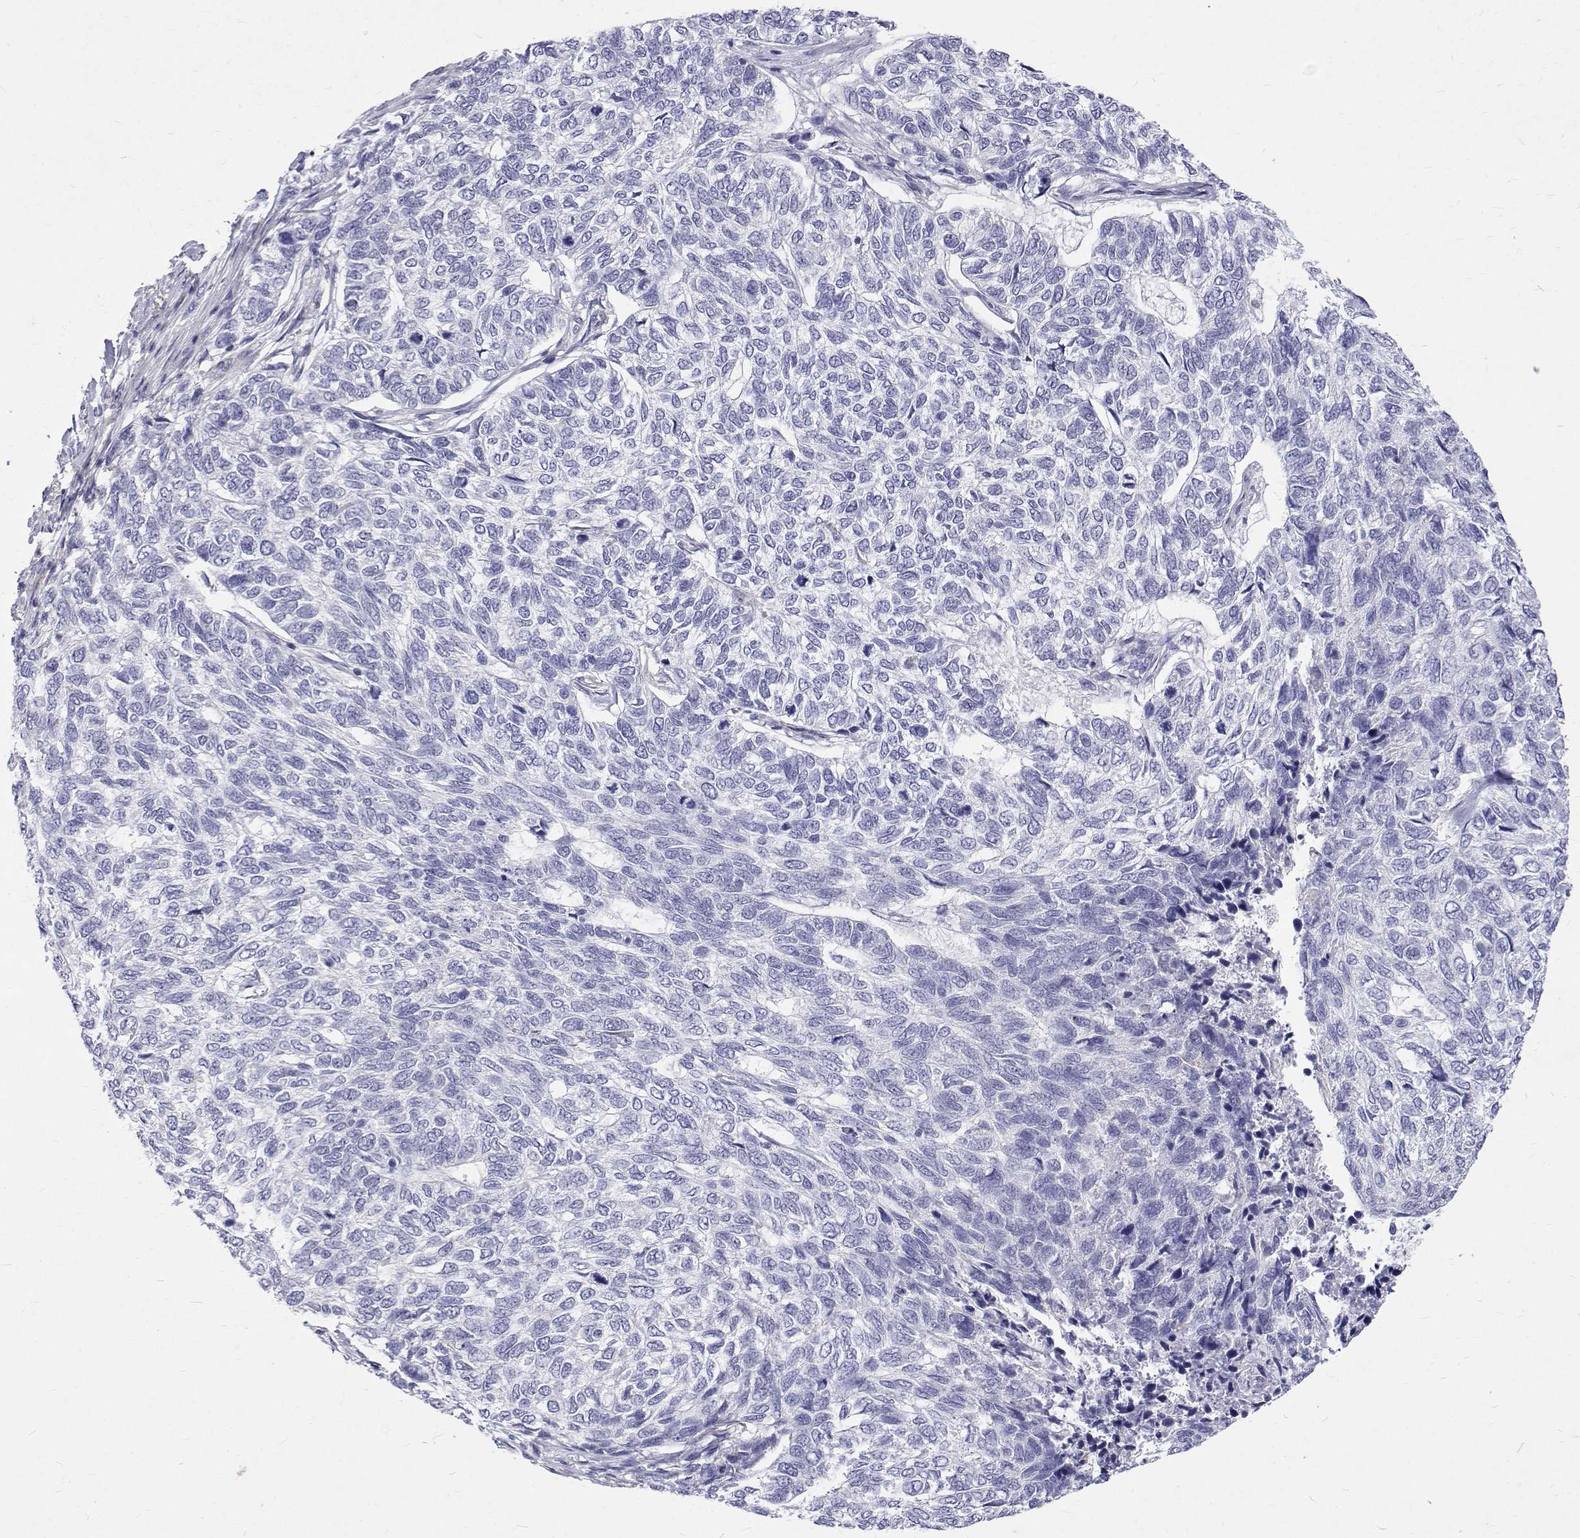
{"staining": {"intensity": "negative", "quantity": "none", "location": "none"}, "tissue": "skin cancer", "cell_type": "Tumor cells", "image_type": "cancer", "snomed": [{"axis": "morphology", "description": "Basal cell carcinoma"}, {"axis": "topography", "description": "Skin"}], "caption": "DAB (3,3'-diaminobenzidine) immunohistochemical staining of human basal cell carcinoma (skin) demonstrates no significant staining in tumor cells. (Immunohistochemistry, brightfield microscopy, high magnification).", "gene": "OPRPN", "patient": {"sex": "female", "age": 65}}